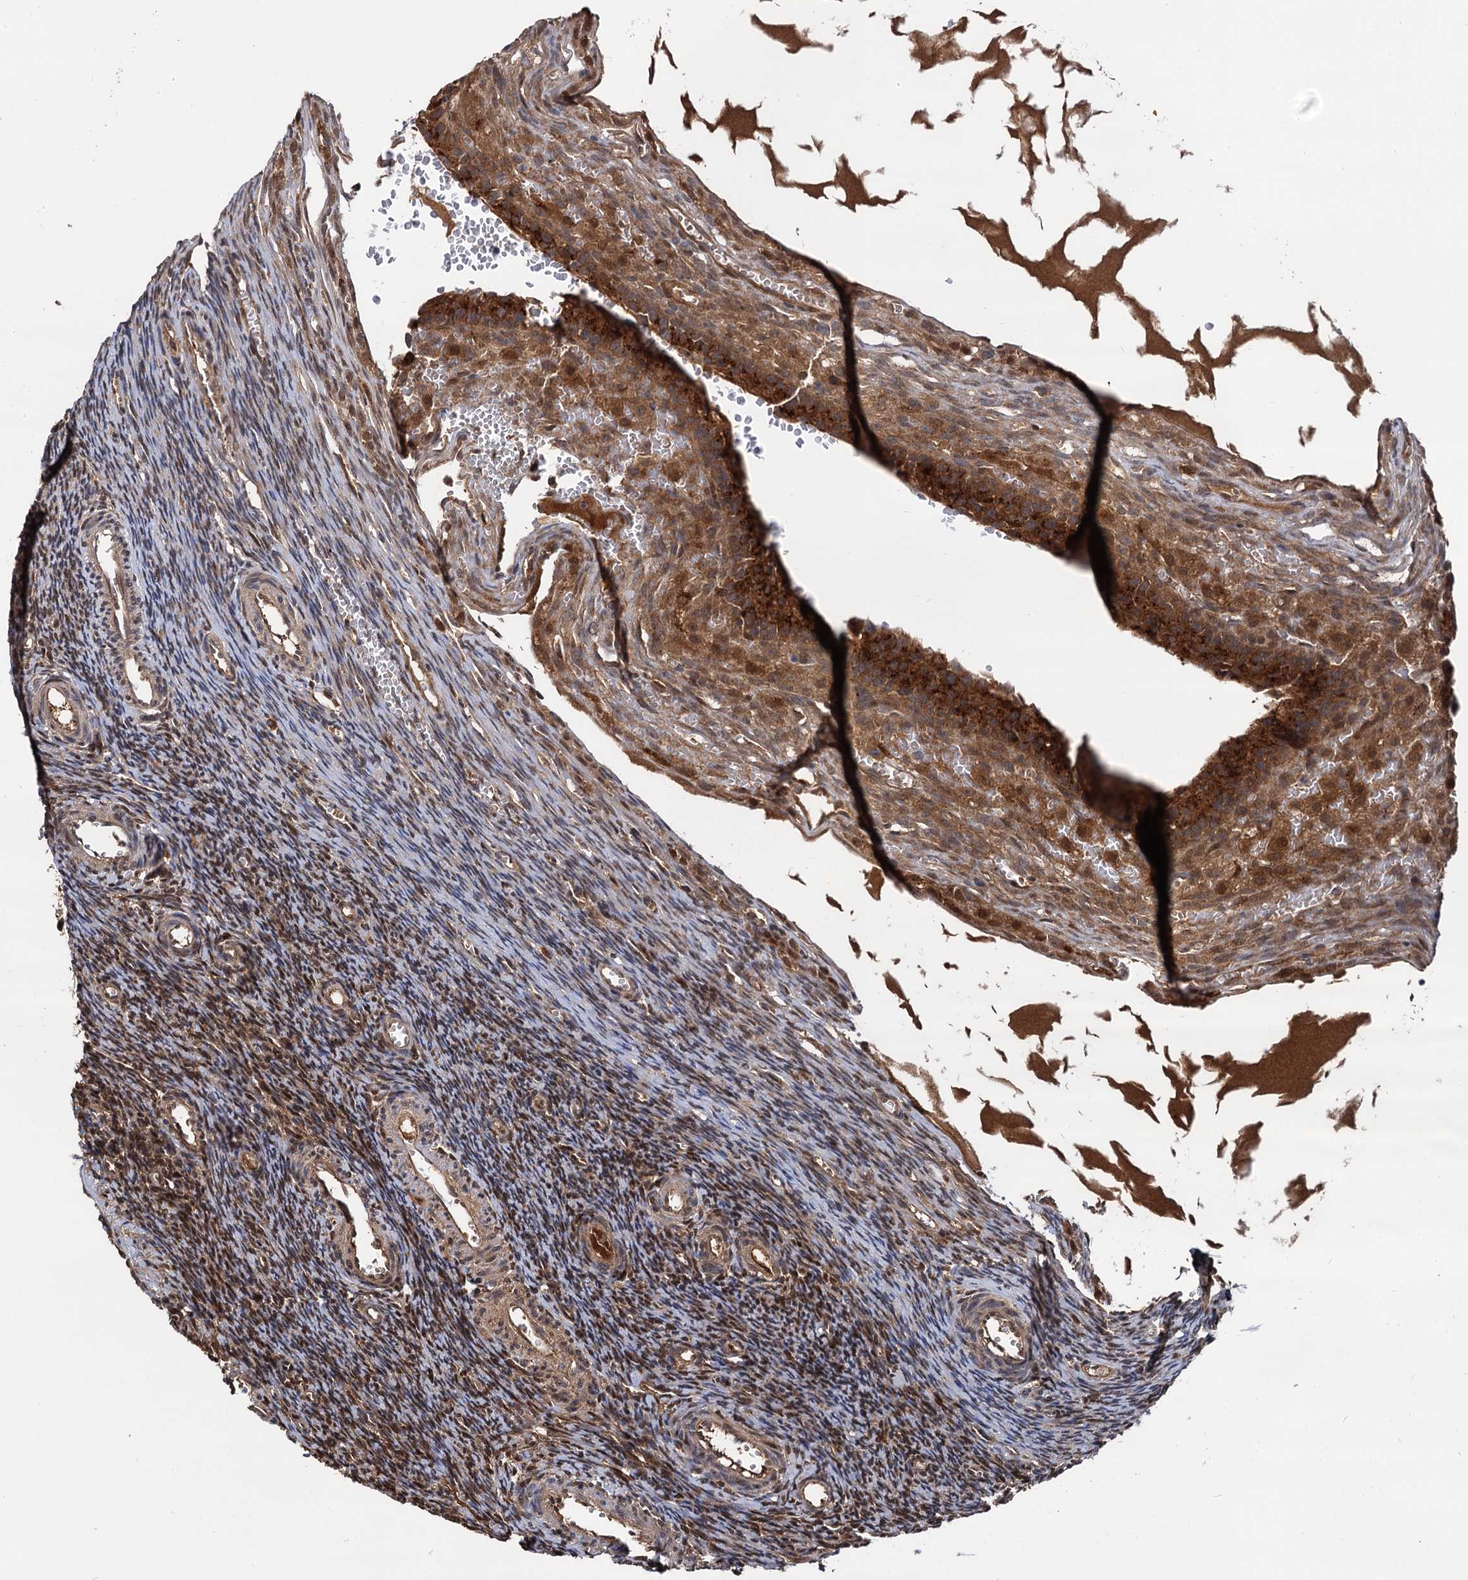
{"staining": {"intensity": "moderate", "quantity": ">75%", "location": "cytoplasmic/membranous"}, "tissue": "ovary", "cell_type": "Follicle cells", "image_type": "normal", "snomed": [{"axis": "morphology", "description": "Normal tissue, NOS"}, {"axis": "topography", "description": "Ovary"}], "caption": "A brown stain labels moderate cytoplasmic/membranous expression of a protein in follicle cells of normal ovary.", "gene": "SELENOP", "patient": {"sex": "female", "age": 39}}